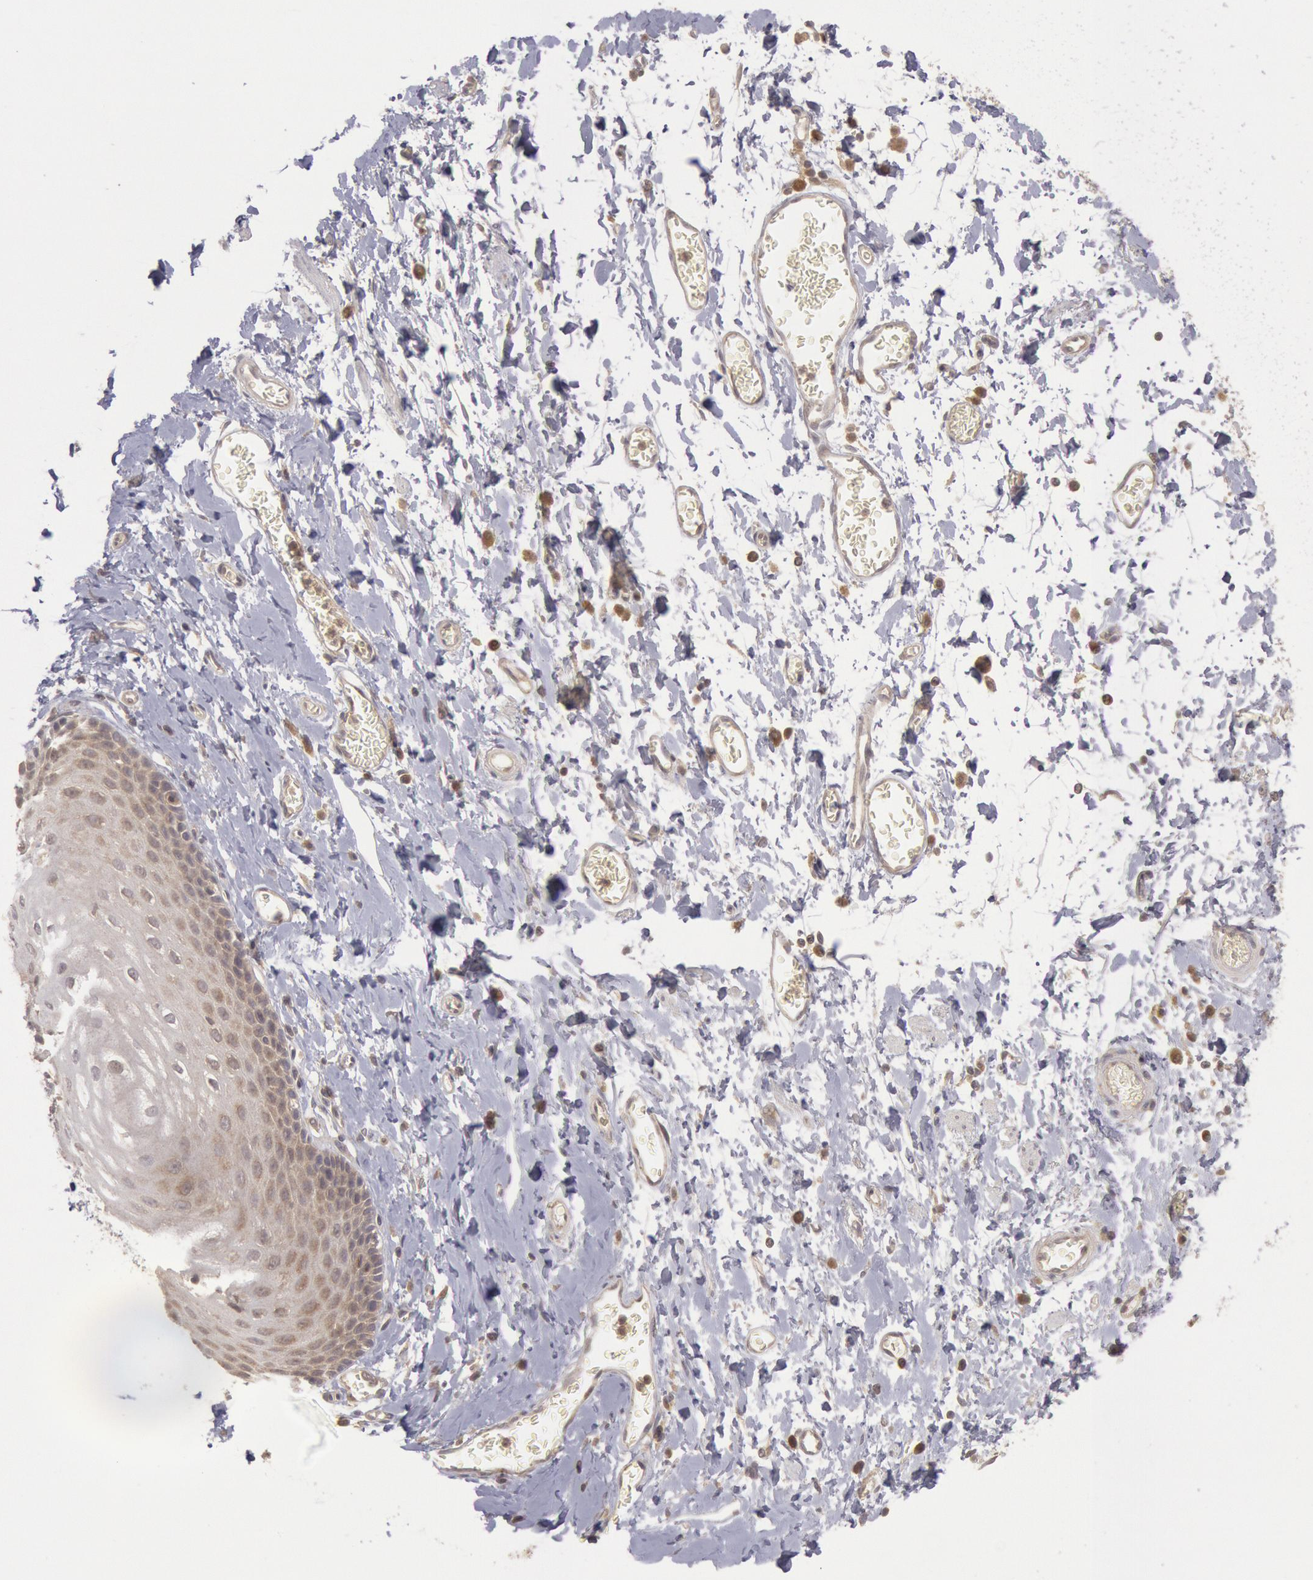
{"staining": {"intensity": "weak", "quantity": "<25%", "location": "cytoplasmic/membranous"}, "tissue": "esophagus", "cell_type": "Squamous epithelial cells", "image_type": "normal", "snomed": [{"axis": "morphology", "description": "Normal tissue, NOS"}, {"axis": "topography", "description": "Esophagus"}], "caption": "Photomicrograph shows no protein positivity in squamous epithelial cells of normal esophagus. (DAB immunohistochemistry (IHC), high magnification).", "gene": "BRAF", "patient": {"sex": "male", "age": 70}}